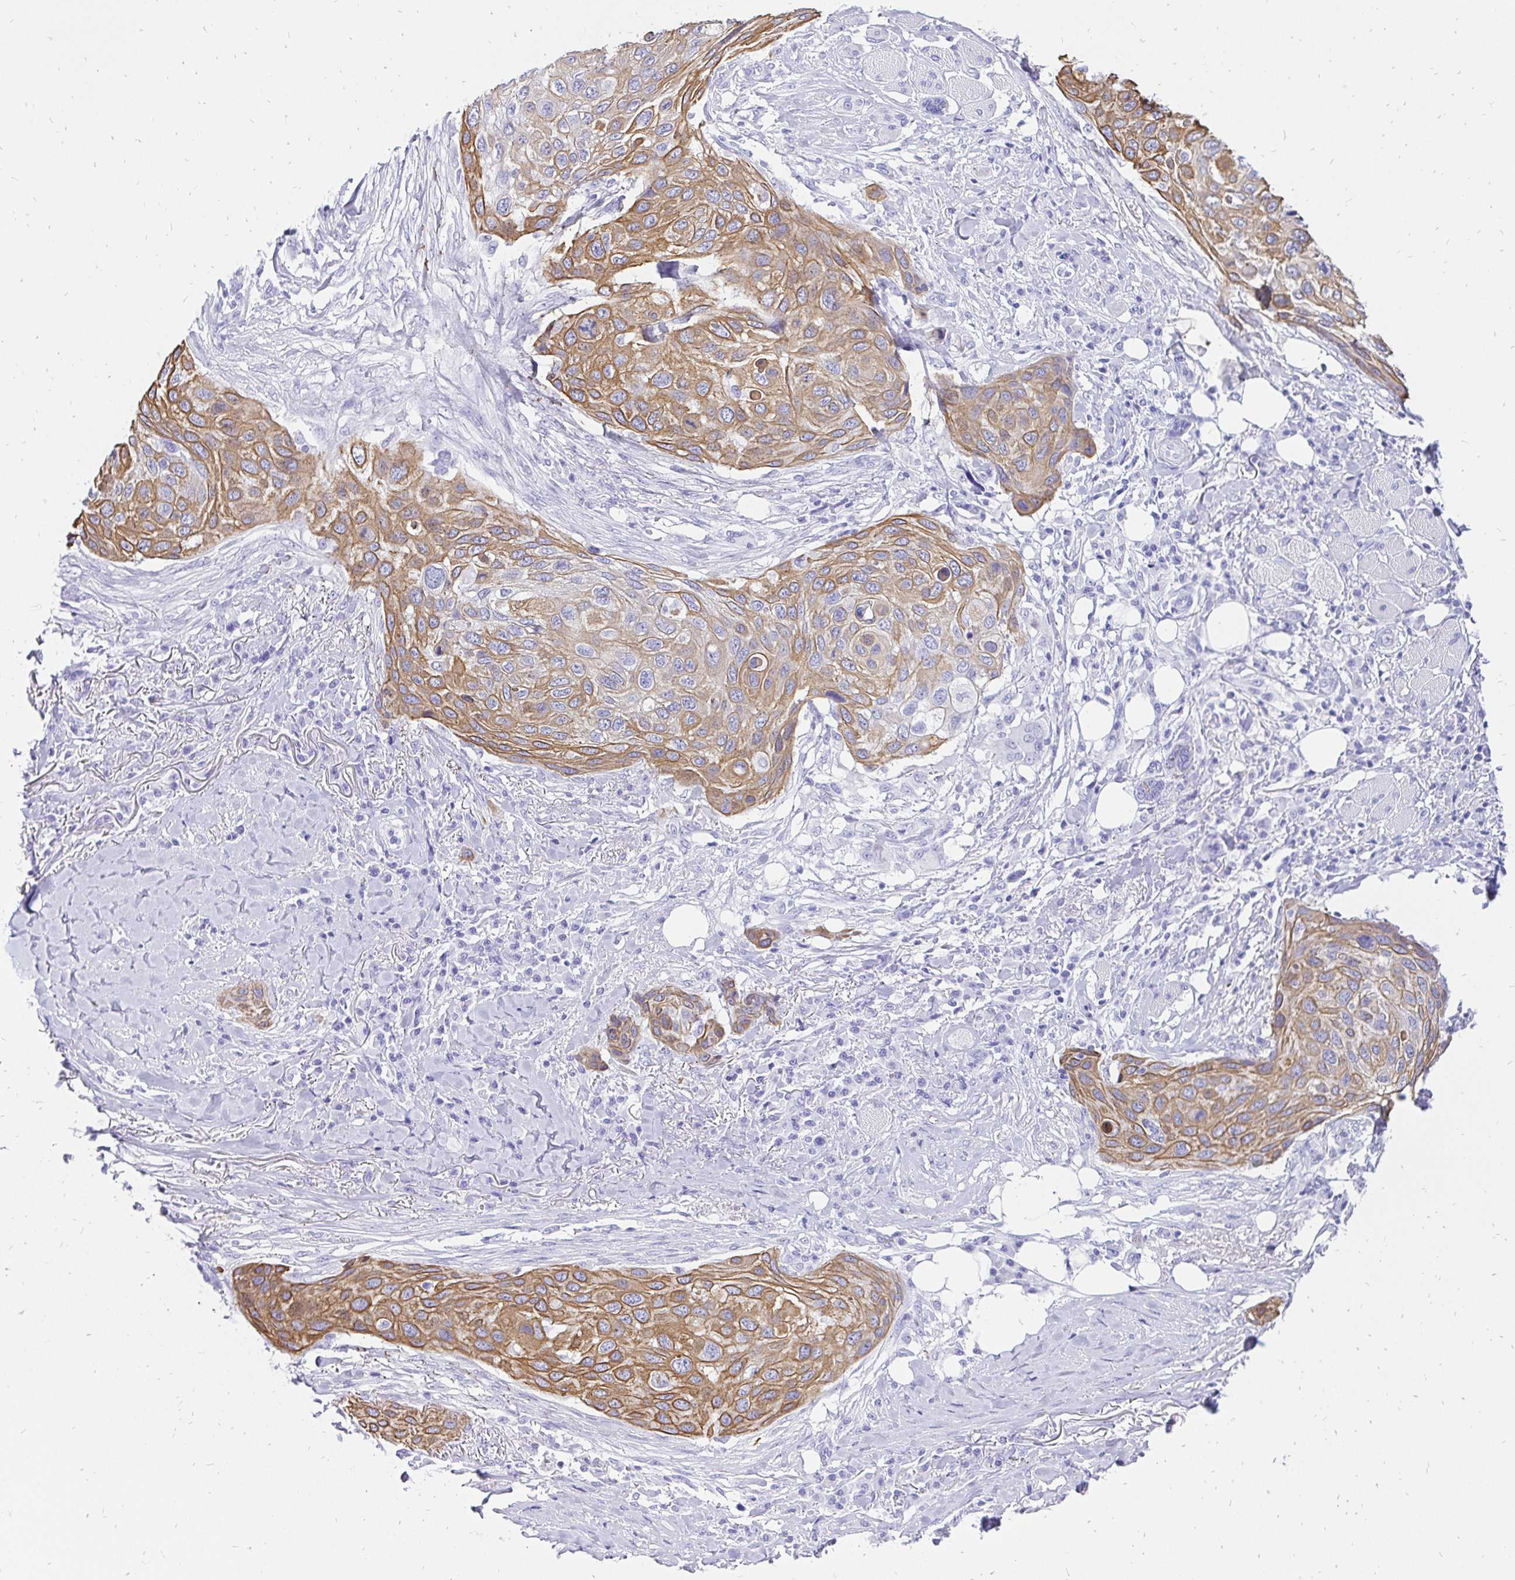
{"staining": {"intensity": "moderate", "quantity": "25%-75%", "location": "cytoplasmic/membranous"}, "tissue": "skin cancer", "cell_type": "Tumor cells", "image_type": "cancer", "snomed": [{"axis": "morphology", "description": "Squamous cell carcinoma, NOS"}, {"axis": "topography", "description": "Skin"}], "caption": "An immunohistochemistry micrograph of tumor tissue is shown. Protein staining in brown highlights moderate cytoplasmic/membranous positivity in skin cancer (squamous cell carcinoma) within tumor cells. Using DAB (brown) and hematoxylin (blue) stains, captured at high magnification using brightfield microscopy.", "gene": "KRT13", "patient": {"sex": "female", "age": 87}}